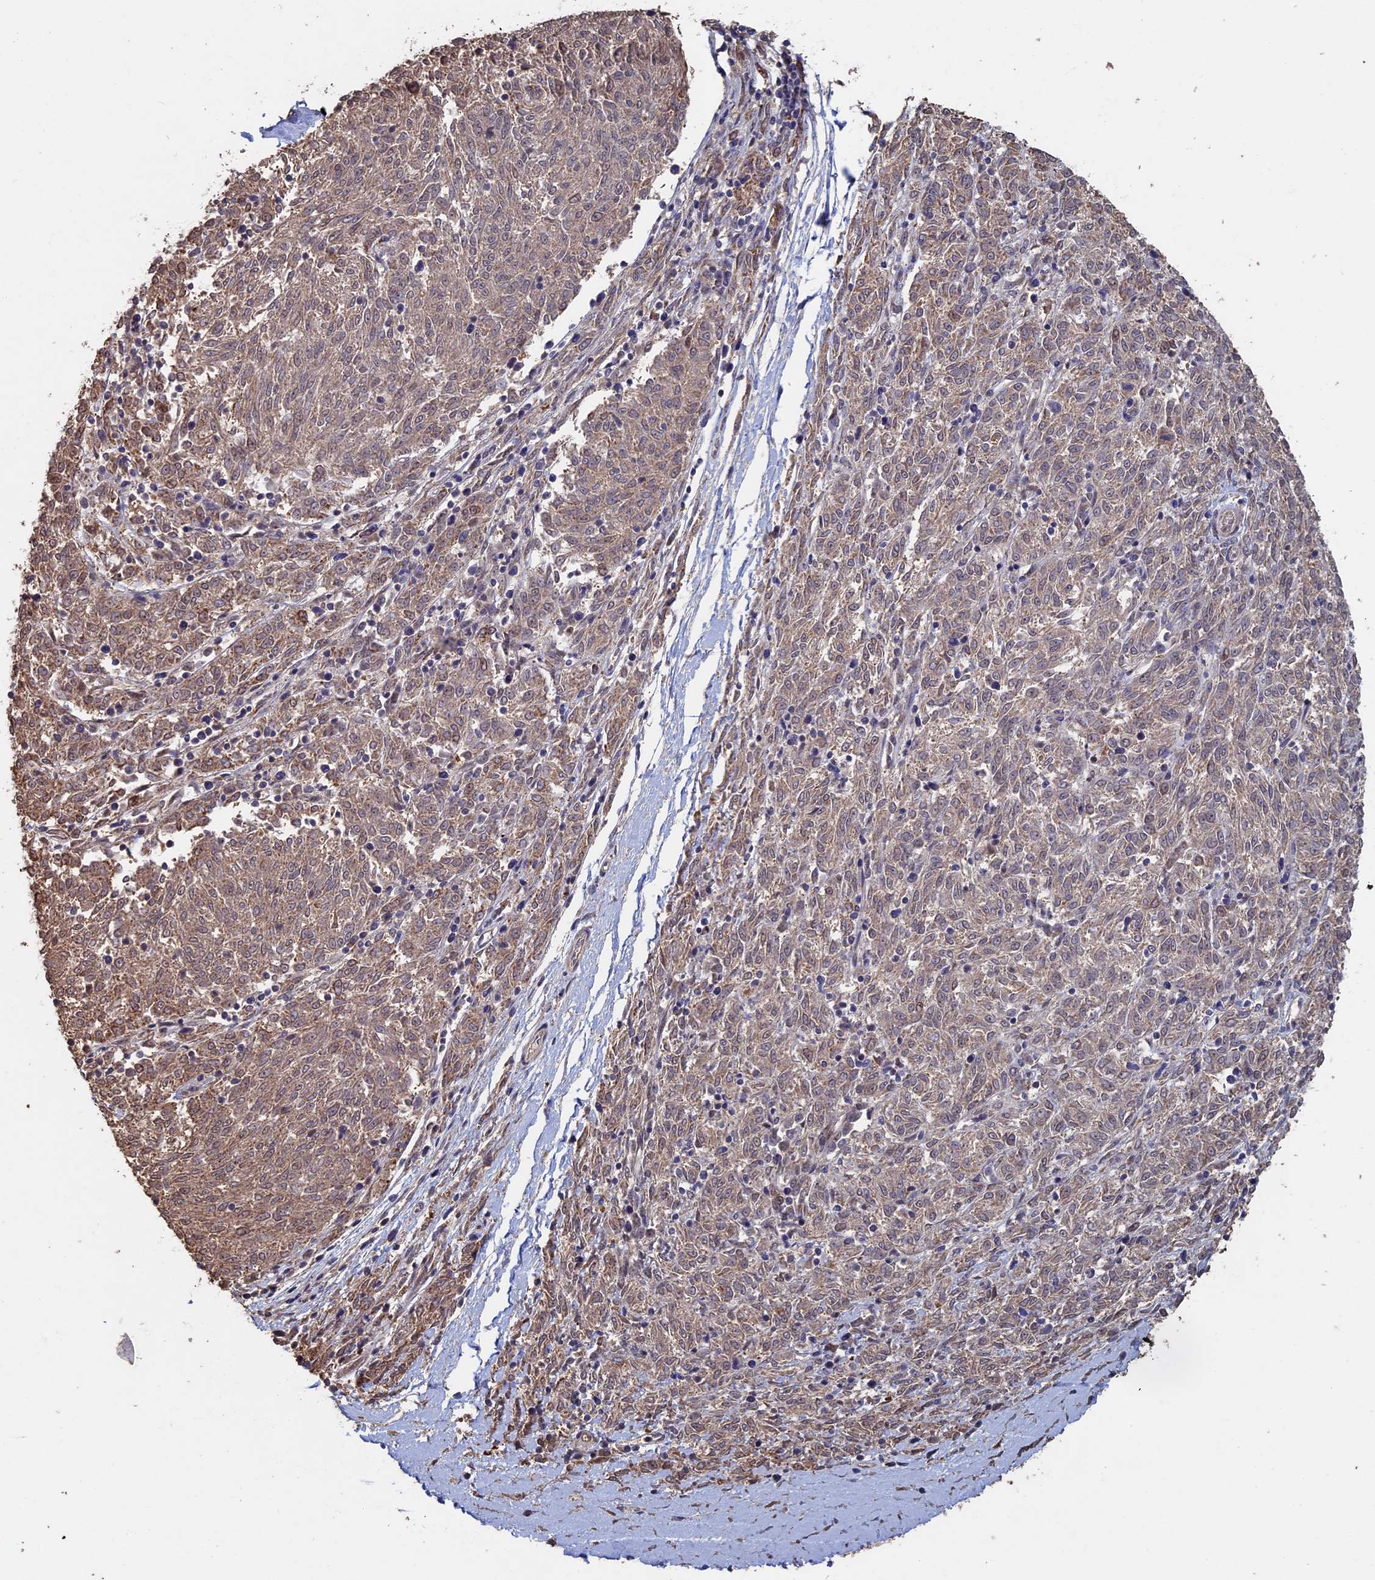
{"staining": {"intensity": "moderate", "quantity": ">75%", "location": "cytoplasmic/membranous"}, "tissue": "melanoma", "cell_type": "Tumor cells", "image_type": "cancer", "snomed": [{"axis": "morphology", "description": "Malignant melanoma, NOS"}, {"axis": "topography", "description": "Skin"}], "caption": "Immunohistochemical staining of malignant melanoma exhibits moderate cytoplasmic/membranous protein staining in about >75% of tumor cells.", "gene": "KIAA1328", "patient": {"sex": "female", "age": 72}}